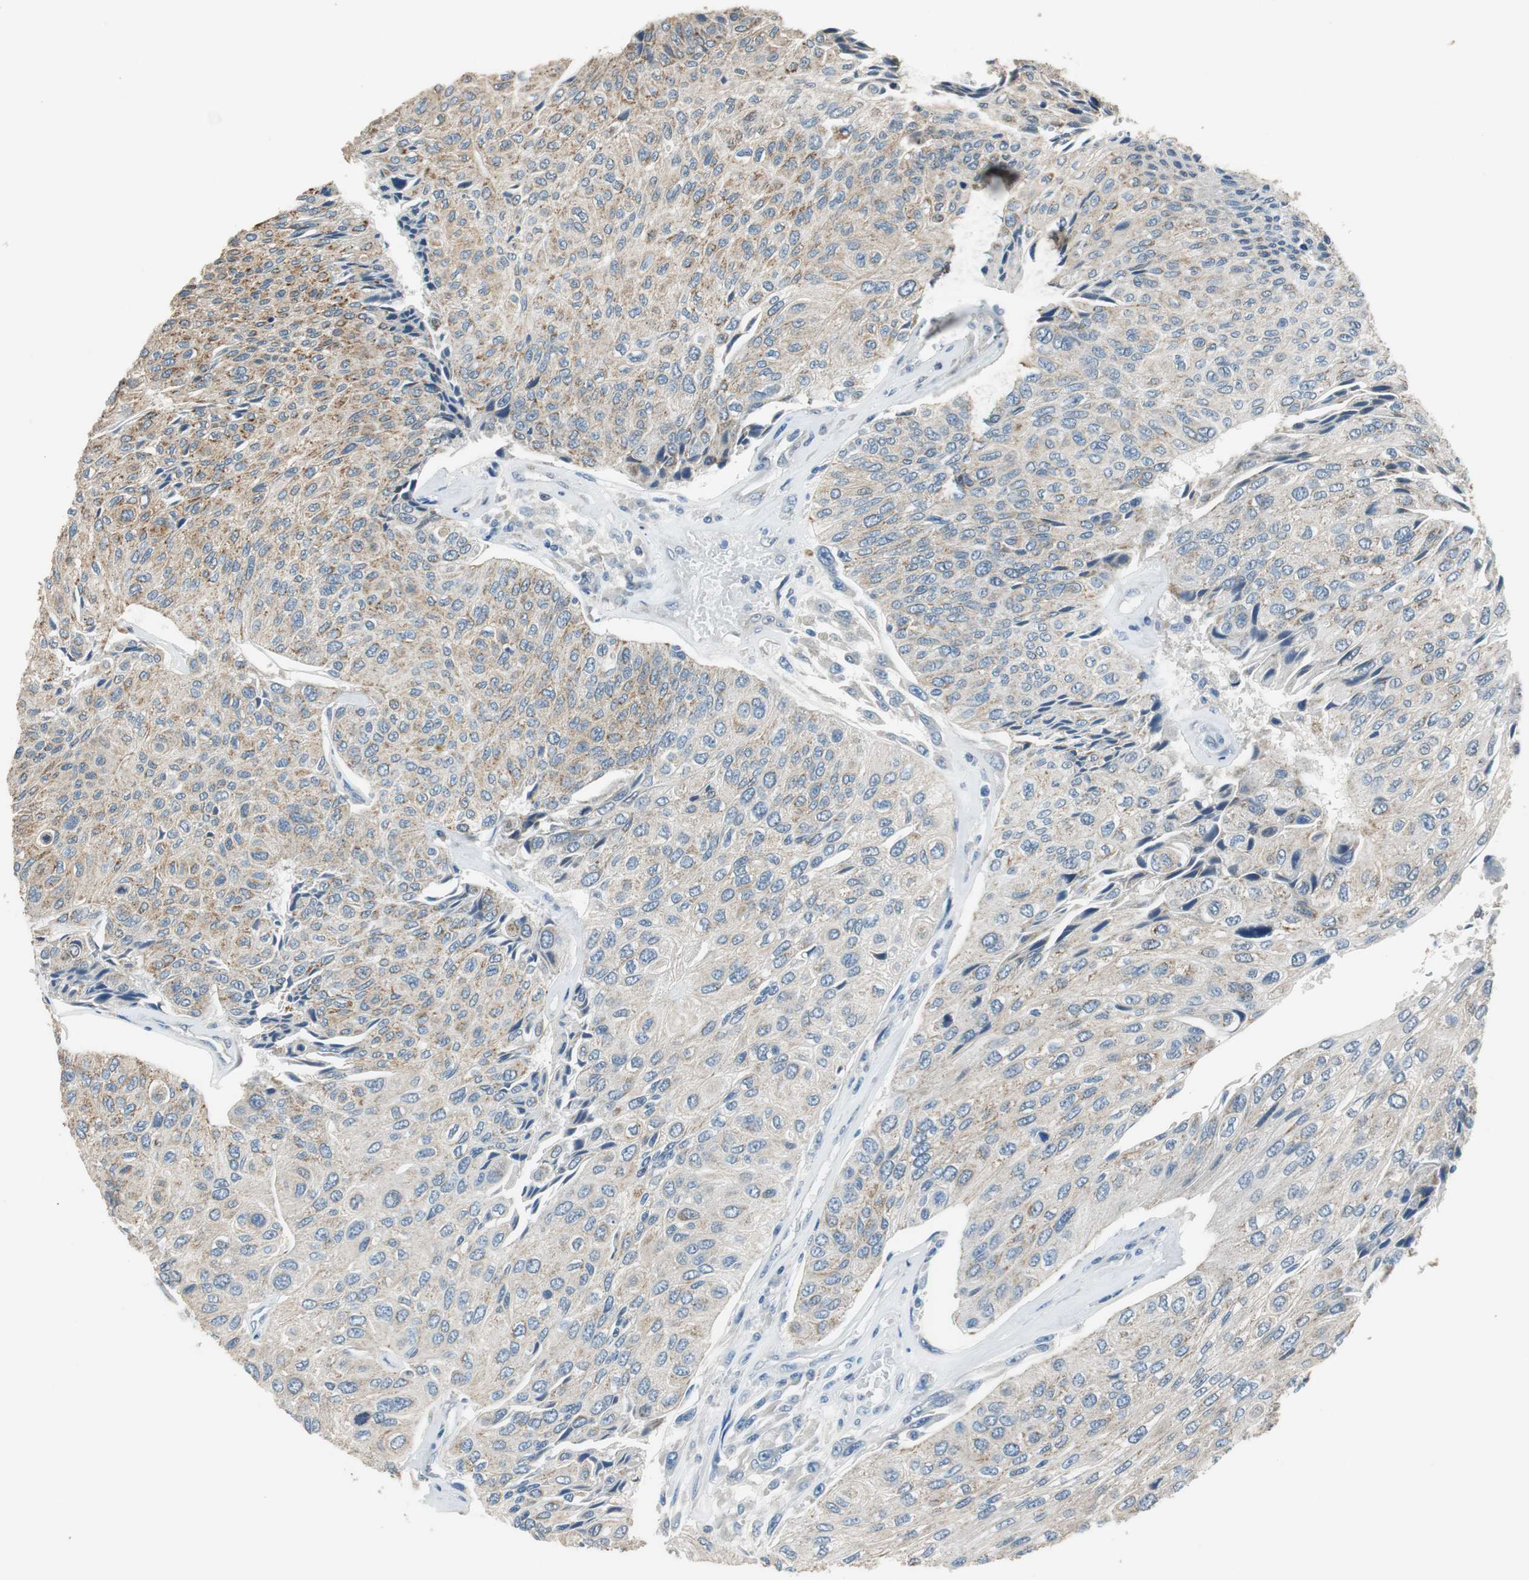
{"staining": {"intensity": "moderate", "quantity": "25%-75%", "location": "cytoplasmic/membranous"}, "tissue": "urothelial cancer", "cell_type": "Tumor cells", "image_type": "cancer", "snomed": [{"axis": "morphology", "description": "Urothelial carcinoma, High grade"}, {"axis": "topography", "description": "Urinary bladder"}], "caption": "Immunohistochemical staining of human urothelial cancer shows moderate cytoplasmic/membranous protein staining in approximately 25%-75% of tumor cells. (Brightfield microscopy of DAB IHC at high magnification).", "gene": "ALDH4A1", "patient": {"sex": "male", "age": 66}}